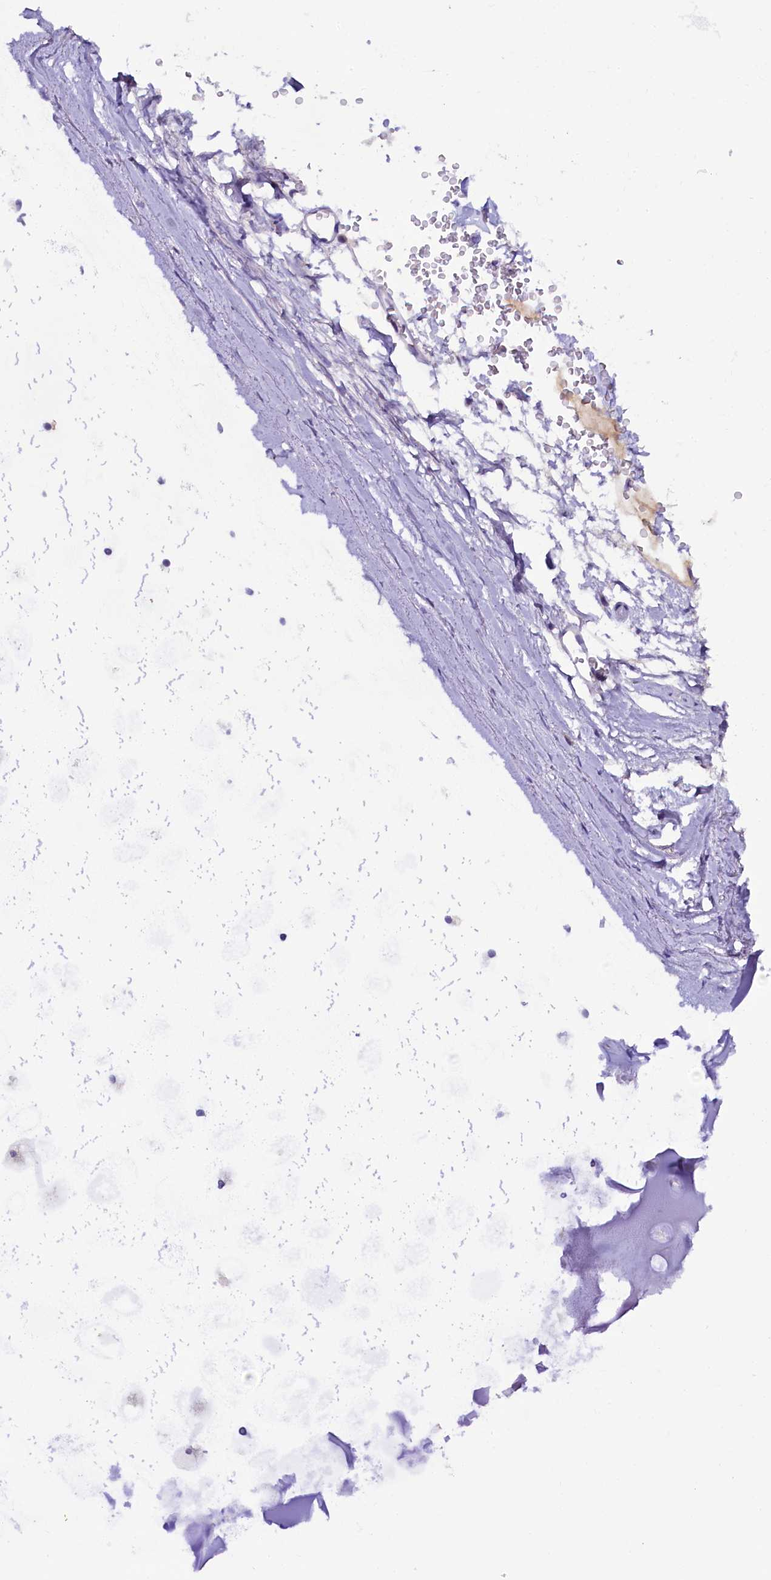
{"staining": {"intensity": "negative", "quantity": "none", "location": "none"}, "tissue": "adipose tissue", "cell_type": "Adipocytes", "image_type": "normal", "snomed": [{"axis": "morphology", "description": "Normal tissue, NOS"}, {"axis": "topography", "description": "Lymph node"}, {"axis": "topography", "description": "Bronchus"}], "caption": "Immunohistochemistry (IHC) histopathology image of benign human adipose tissue stained for a protein (brown), which reveals no expression in adipocytes.", "gene": "IQCN", "patient": {"sex": "male", "age": 63}}